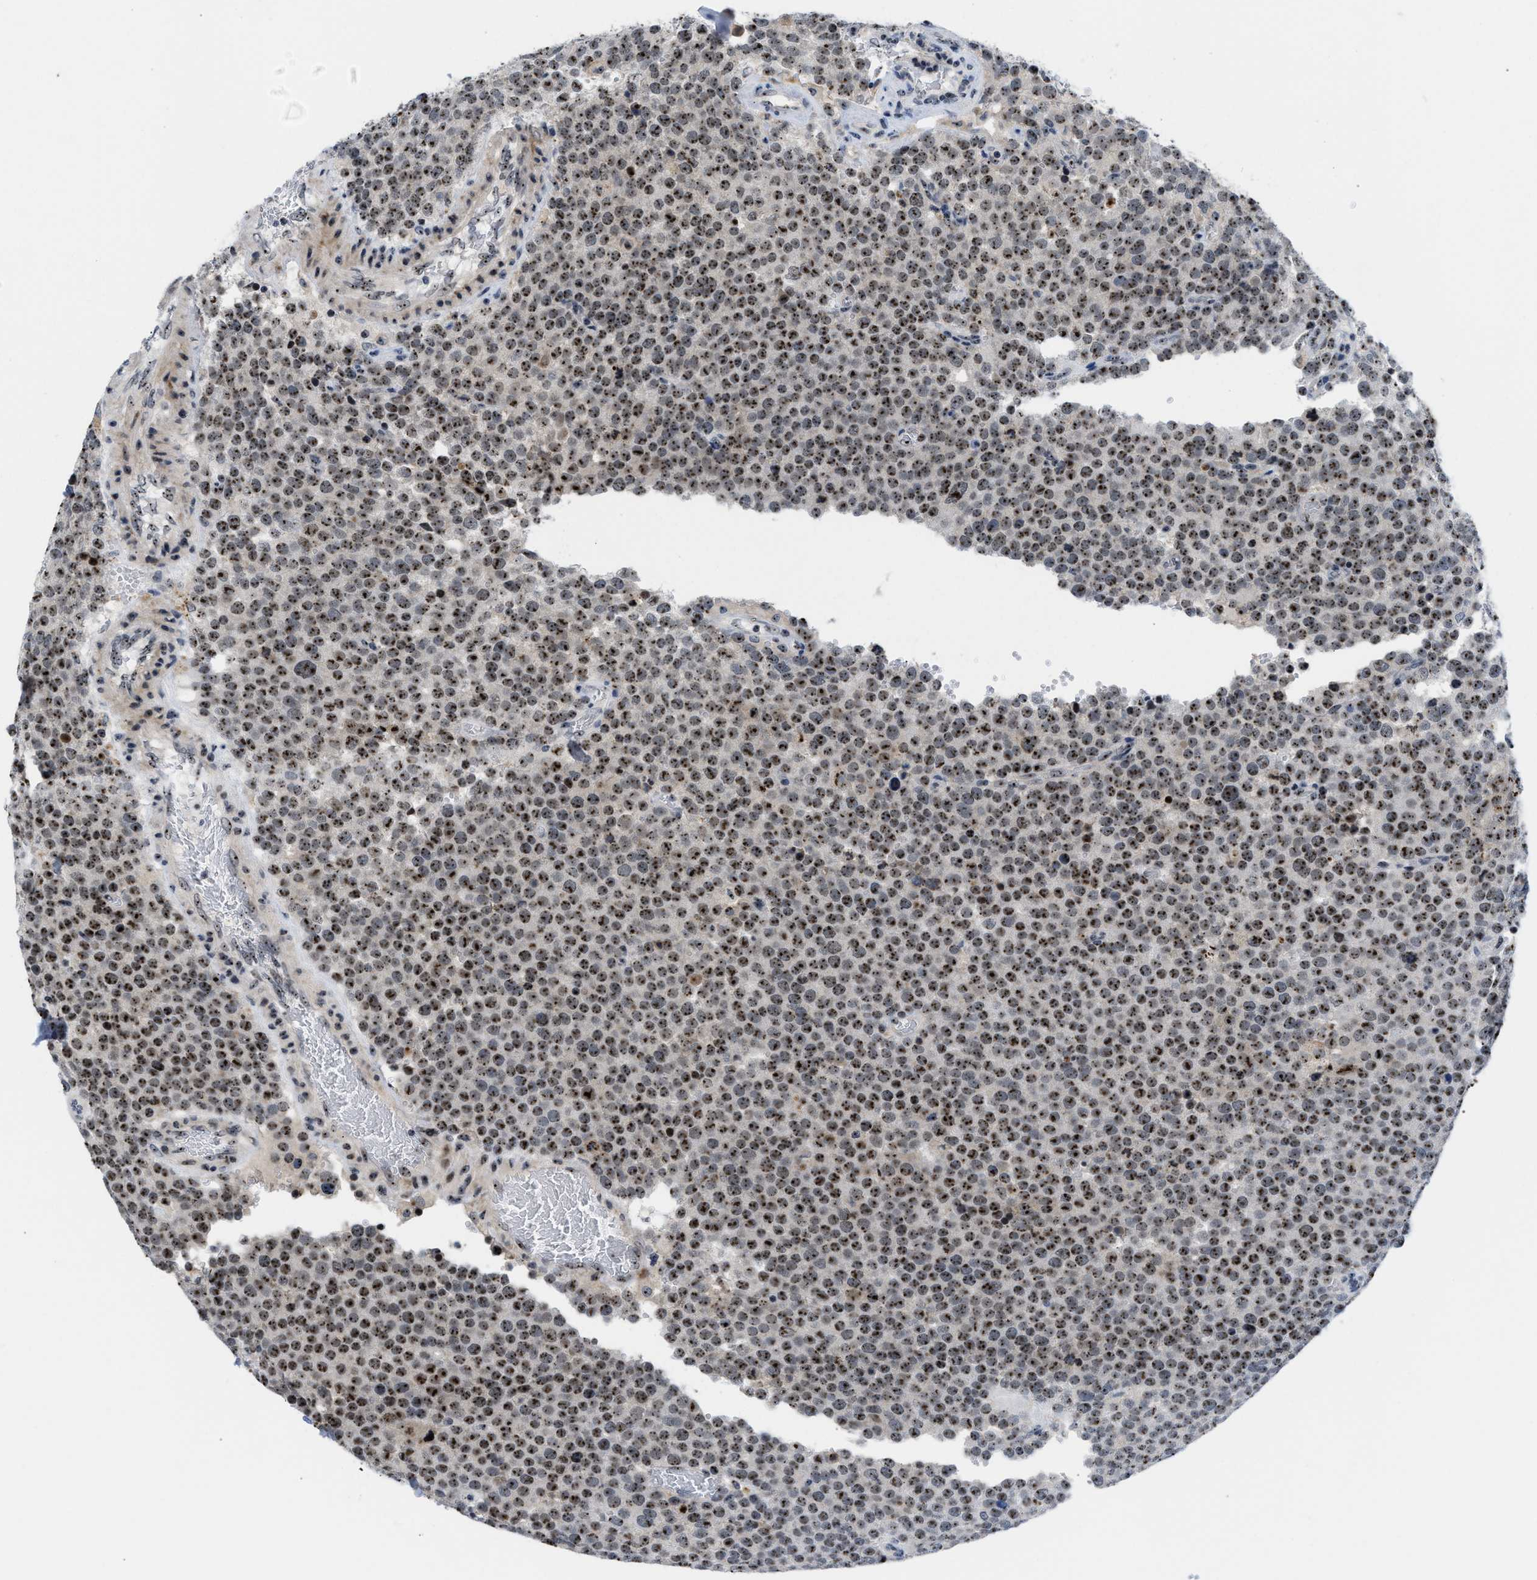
{"staining": {"intensity": "strong", "quantity": ">75%", "location": "nuclear"}, "tissue": "testis cancer", "cell_type": "Tumor cells", "image_type": "cancer", "snomed": [{"axis": "morphology", "description": "Normal tissue, NOS"}, {"axis": "morphology", "description": "Seminoma, NOS"}, {"axis": "topography", "description": "Testis"}], "caption": "Tumor cells demonstrate high levels of strong nuclear positivity in about >75% of cells in seminoma (testis).", "gene": "NOP58", "patient": {"sex": "male", "age": 71}}